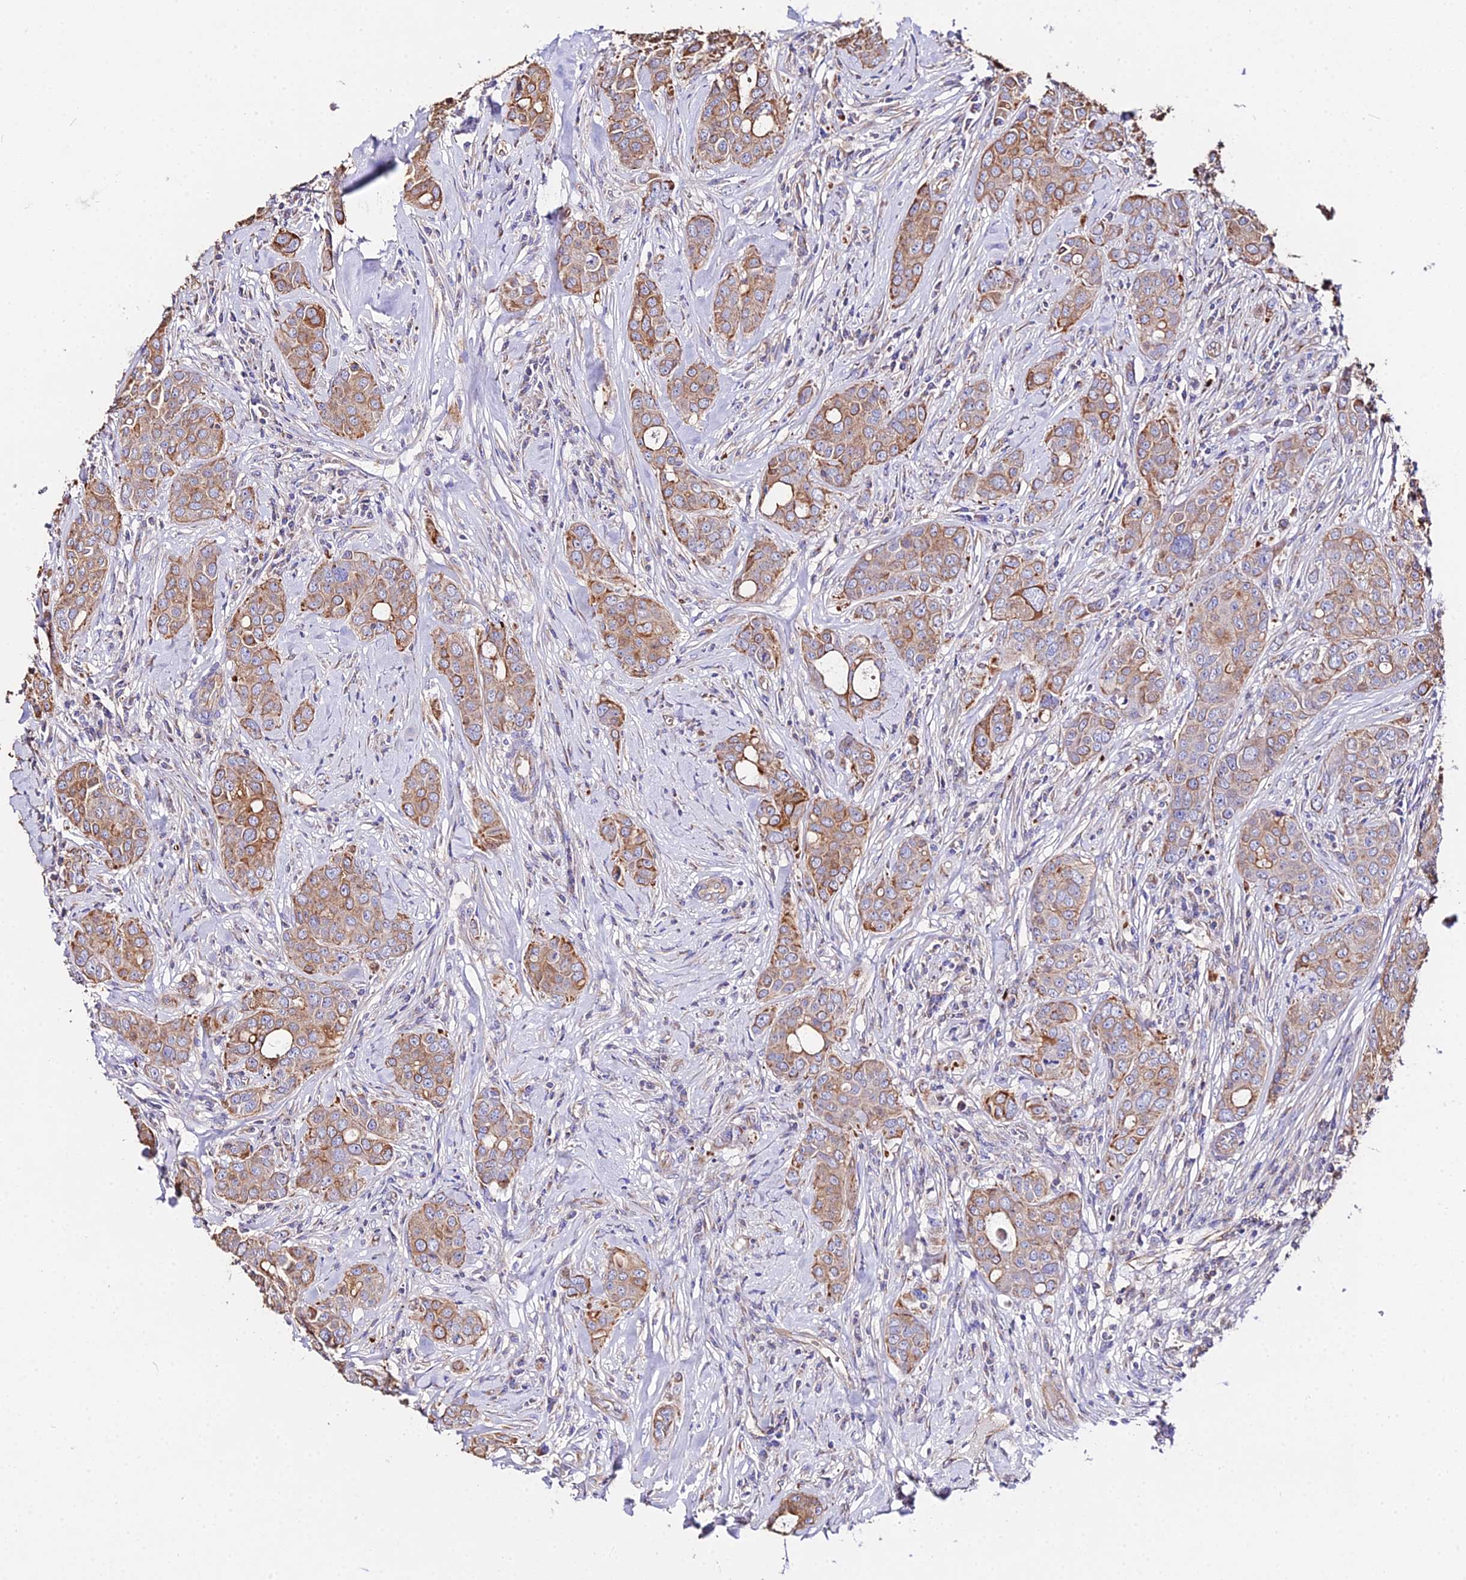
{"staining": {"intensity": "moderate", "quantity": ">75%", "location": "cytoplasmic/membranous"}, "tissue": "breast cancer", "cell_type": "Tumor cells", "image_type": "cancer", "snomed": [{"axis": "morphology", "description": "Duct carcinoma"}, {"axis": "topography", "description": "Breast"}], "caption": "Moderate cytoplasmic/membranous expression is identified in about >75% of tumor cells in invasive ductal carcinoma (breast).", "gene": "DAW1", "patient": {"sex": "female", "age": 43}}